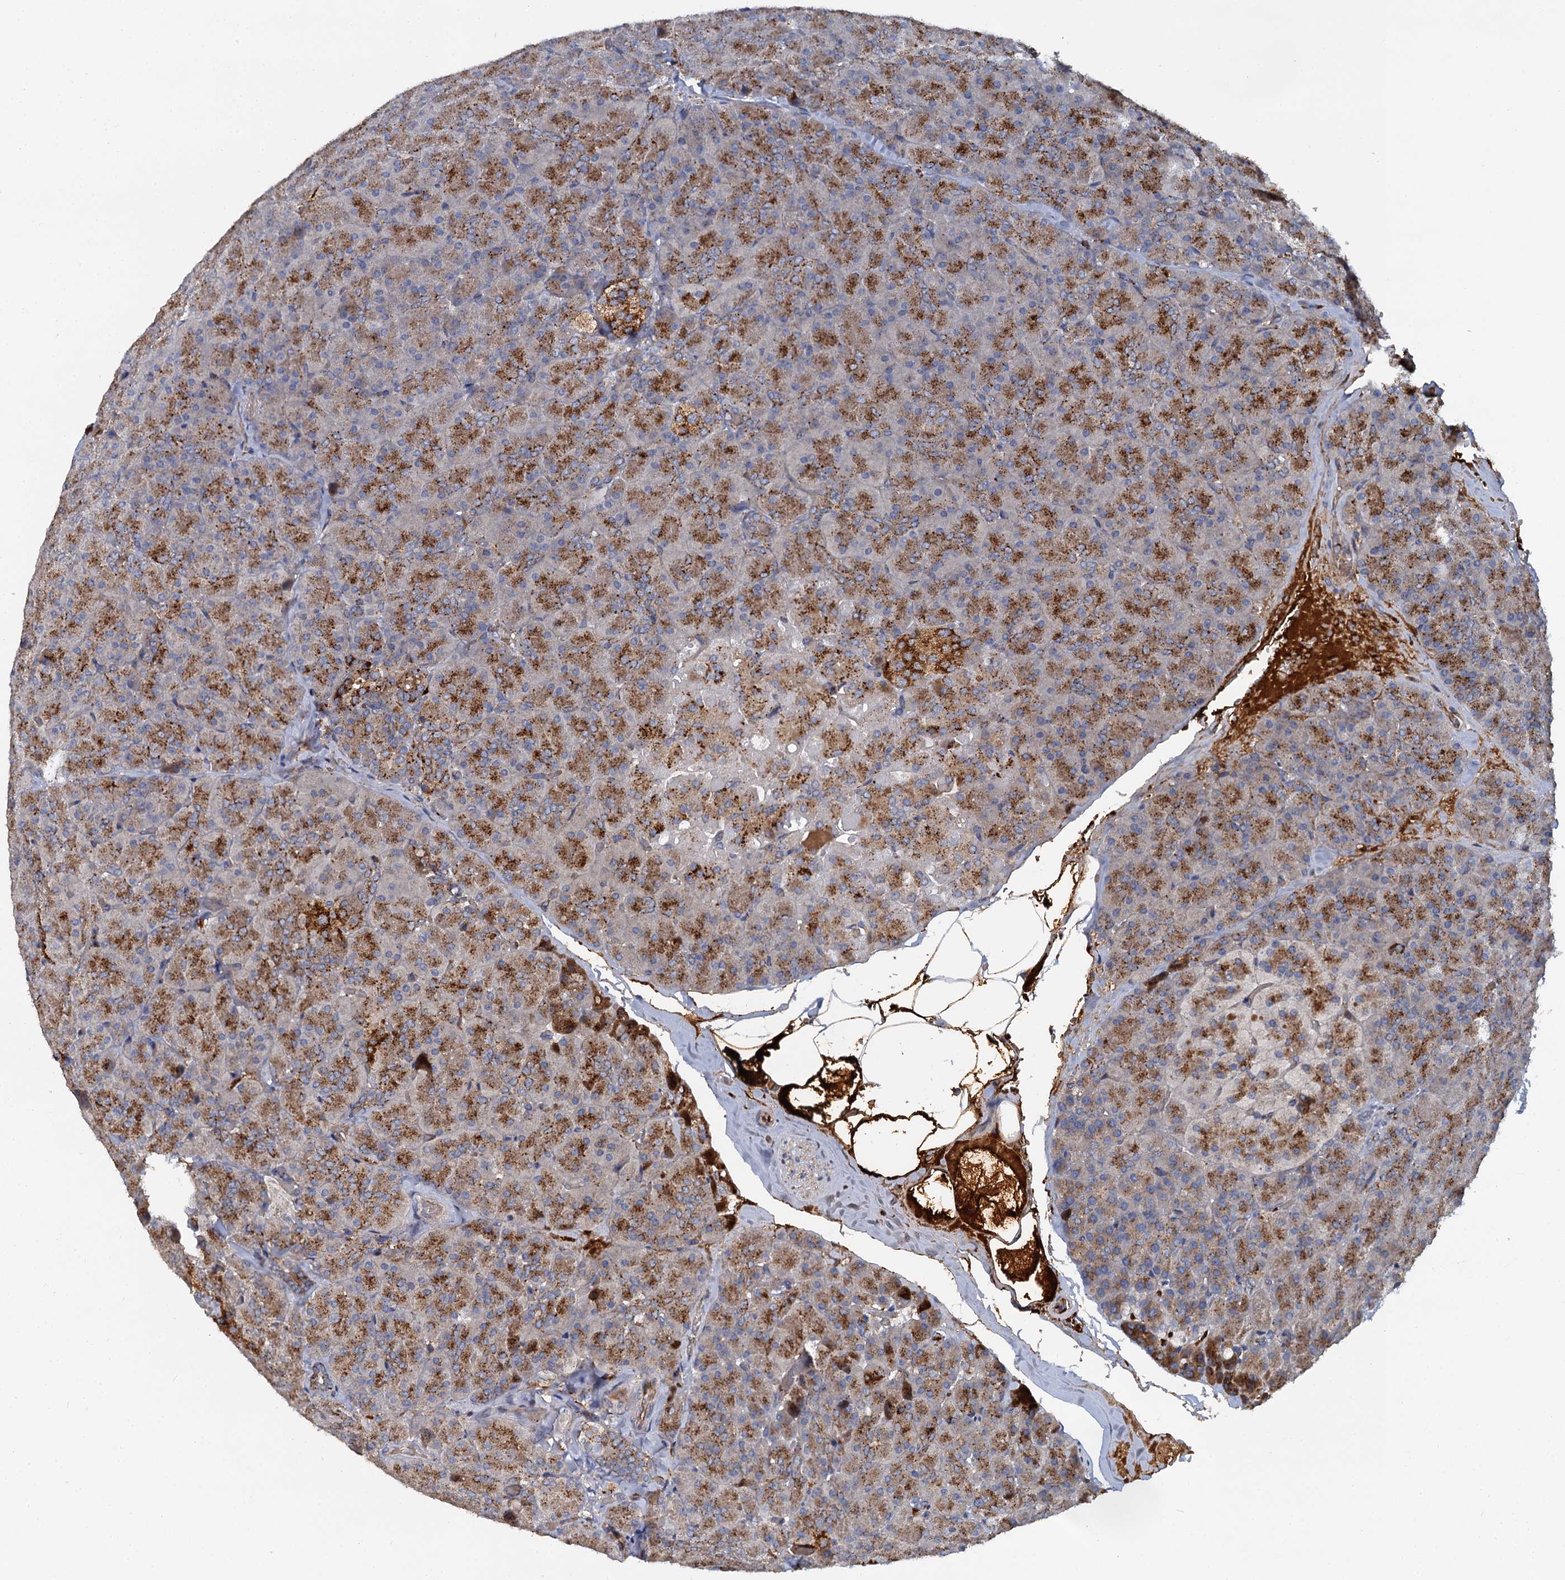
{"staining": {"intensity": "strong", "quantity": ">75%", "location": "cytoplasmic/membranous"}, "tissue": "pancreas", "cell_type": "Exocrine glandular cells", "image_type": "normal", "snomed": [{"axis": "morphology", "description": "Normal tissue, NOS"}, {"axis": "topography", "description": "Pancreas"}], "caption": "The immunohistochemical stain labels strong cytoplasmic/membranous positivity in exocrine glandular cells of normal pancreas. Nuclei are stained in blue.", "gene": "GBA1", "patient": {"sex": "male", "age": 36}}